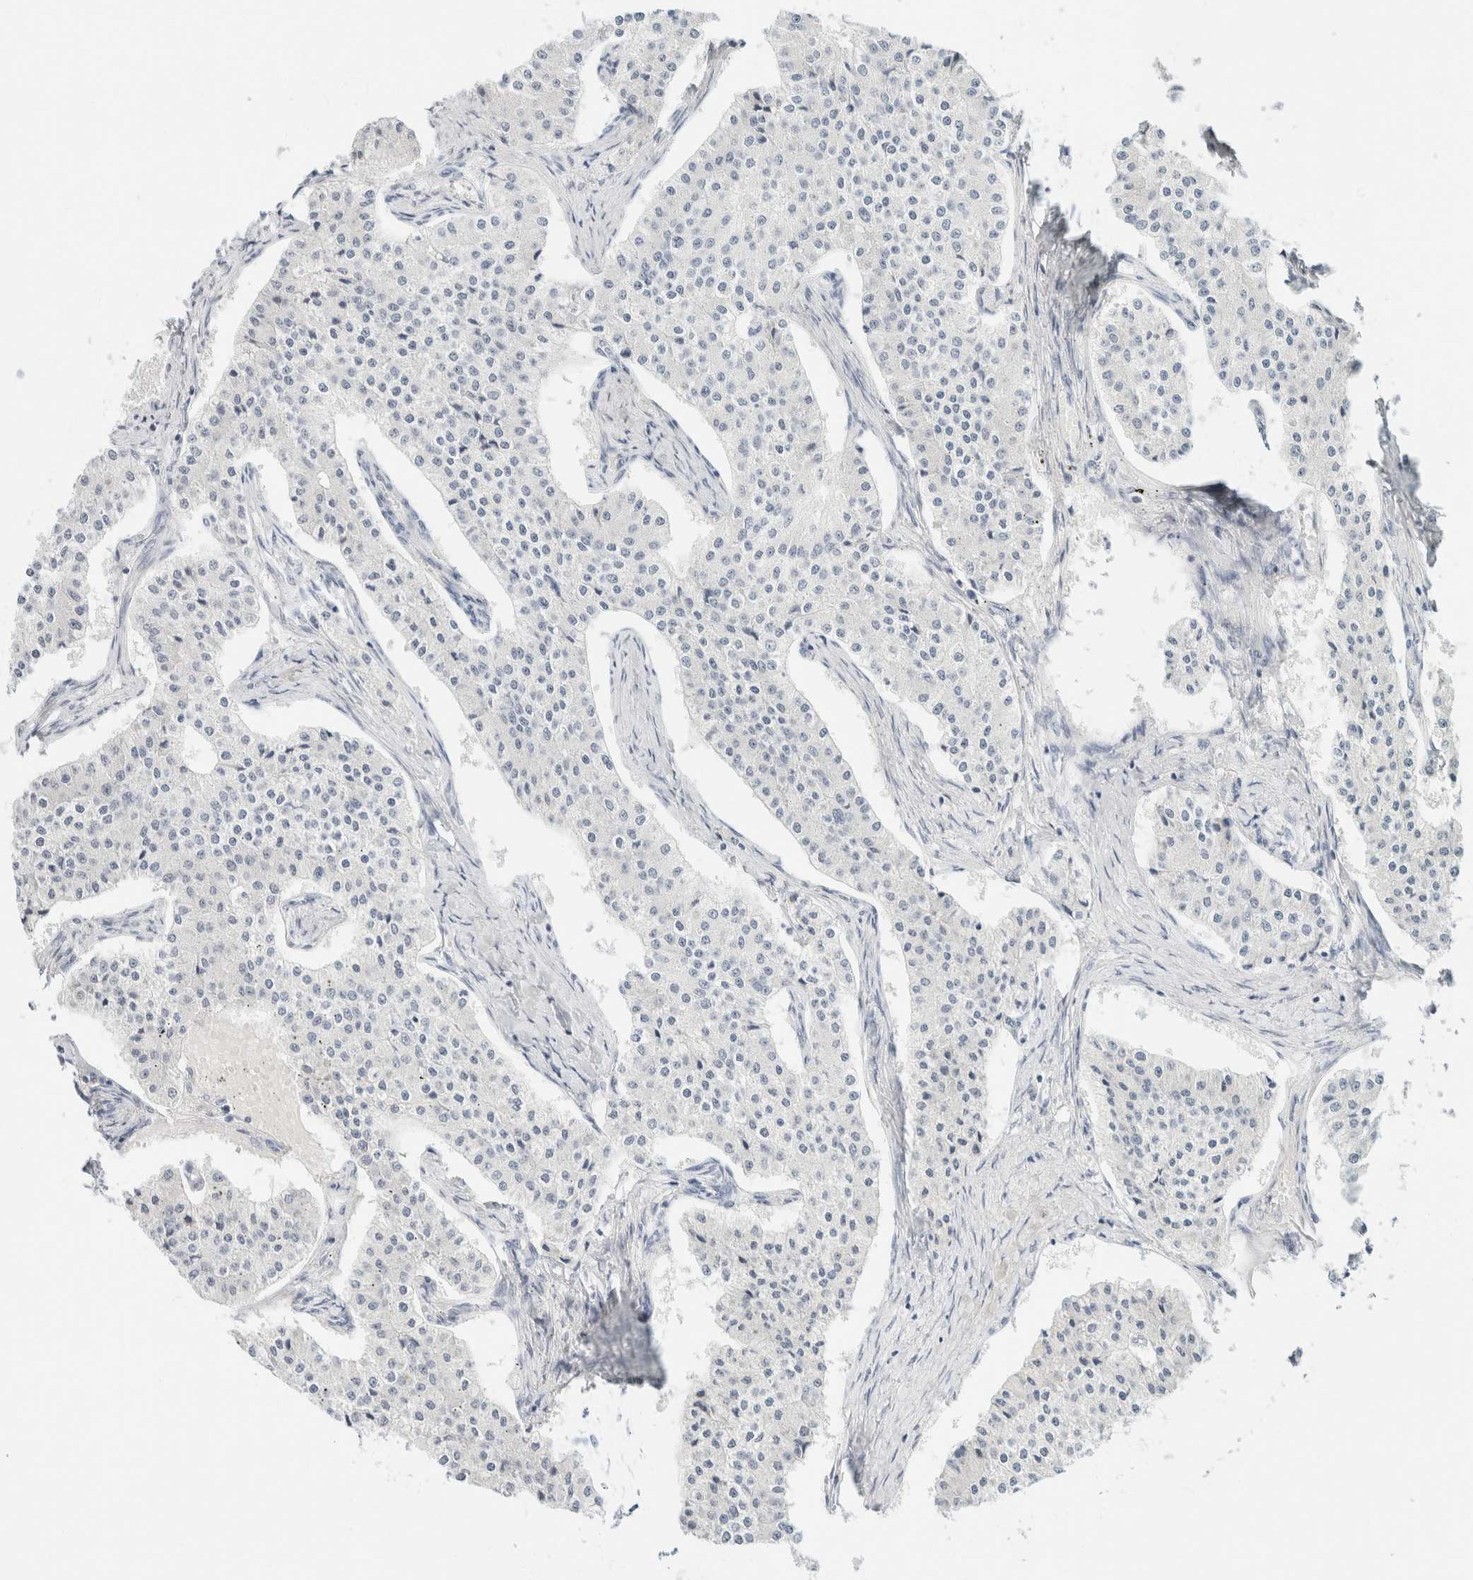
{"staining": {"intensity": "negative", "quantity": "none", "location": "none"}, "tissue": "carcinoid", "cell_type": "Tumor cells", "image_type": "cancer", "snomed": [{"axis": "morphology", "description": "Carcinoid, malignant, NOS"}, {"axis": "topography", "description": "Colon"}], "caption": "Carcinoid (malignant) stained for a protein using IHC displays no expression tumor cells.", "gene": "KRT20", "patient": {"sex": "female", "age": 52}}